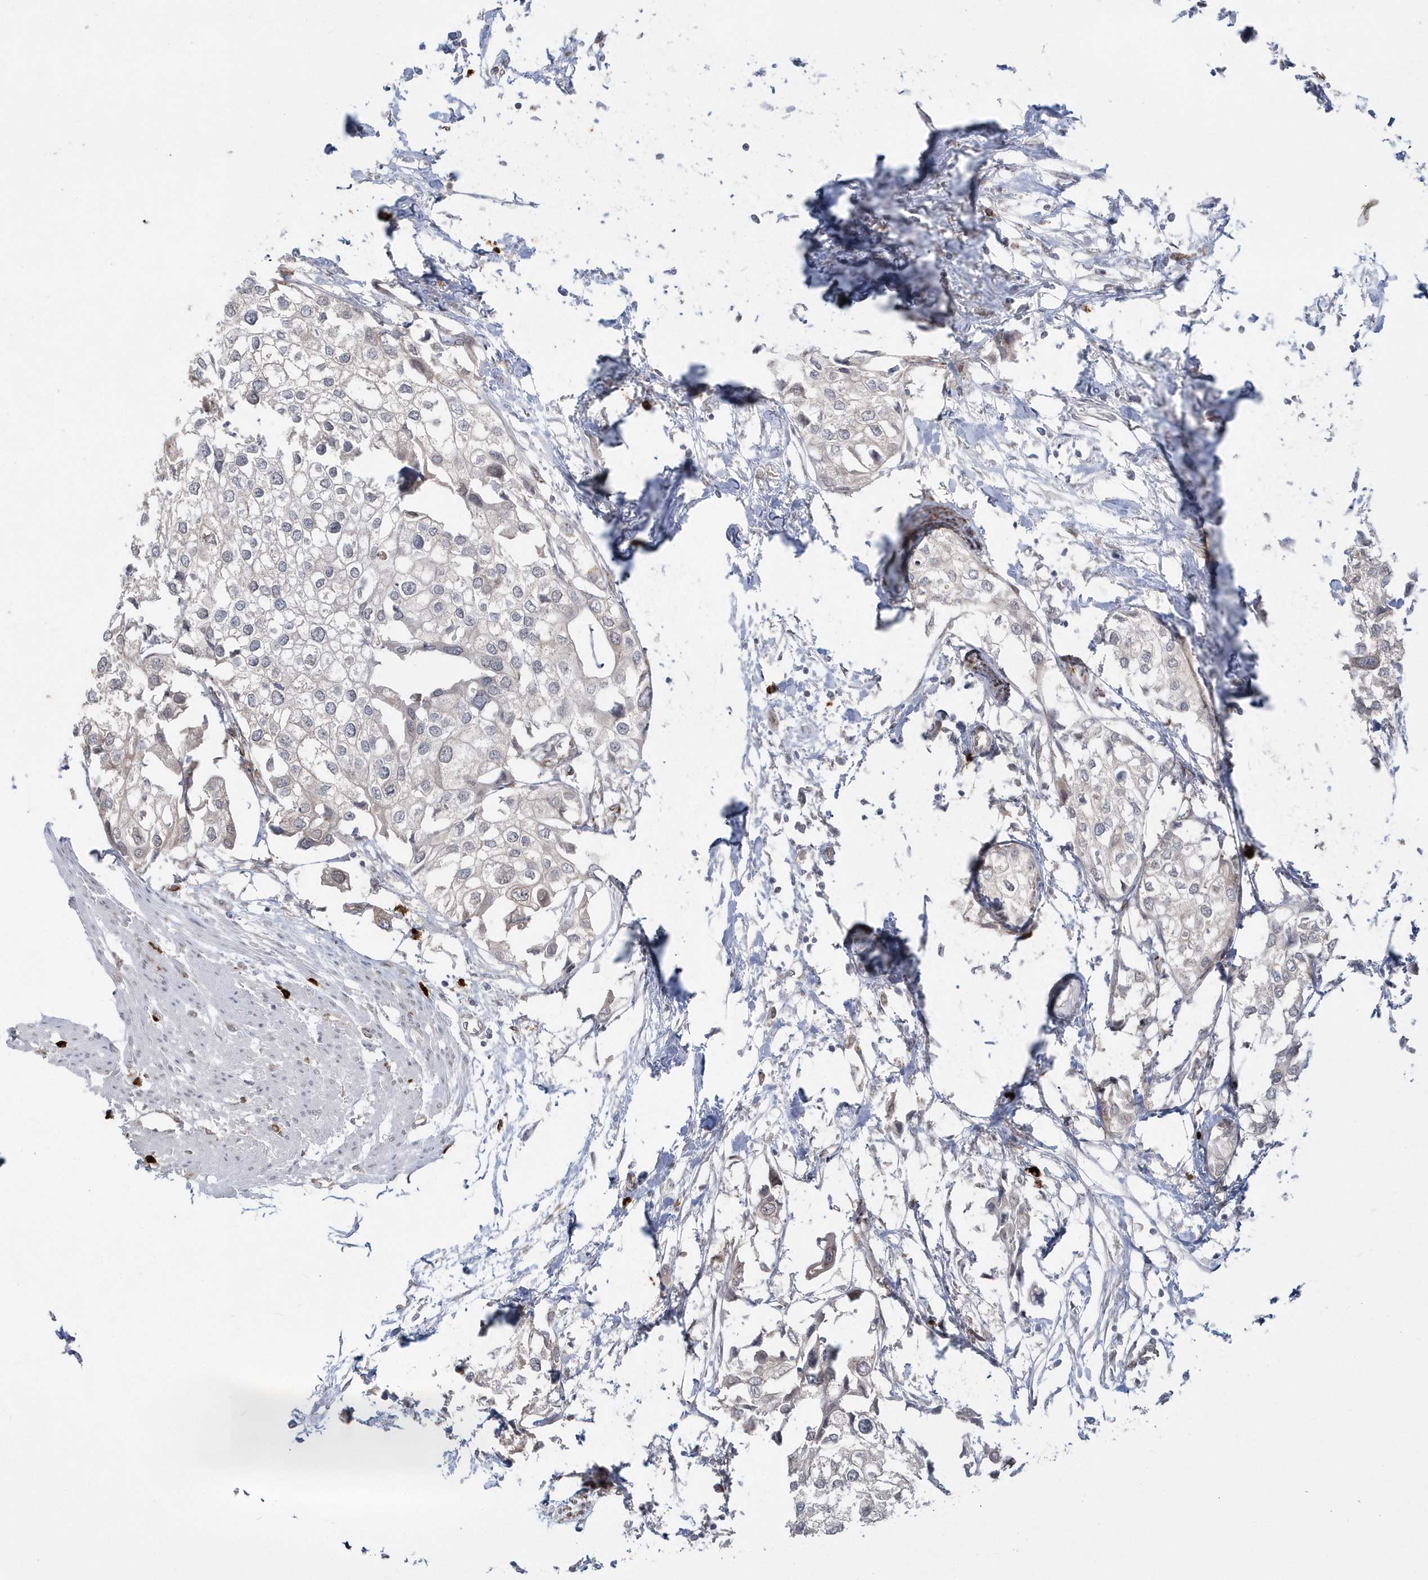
{"staining": {"intensity": "negative", "quantity": "none", "location": "none"}, "tissue": "urothelial cancer", "cell_type": "Tumor cells", "image_type": "cancer", "snomed": [{"axis": "morphology", "description": "Urothelial carcinoma, High grade"}, {"axis": "topography", "description": "Urinary bladder"}], "caption": "Human high-grade urothelial carcinoma stained for a protein using immunohistochemistry shows no expression in tumor cells.", "gene": "DHX57", "patient": {"sex": "male", "age": 64}}